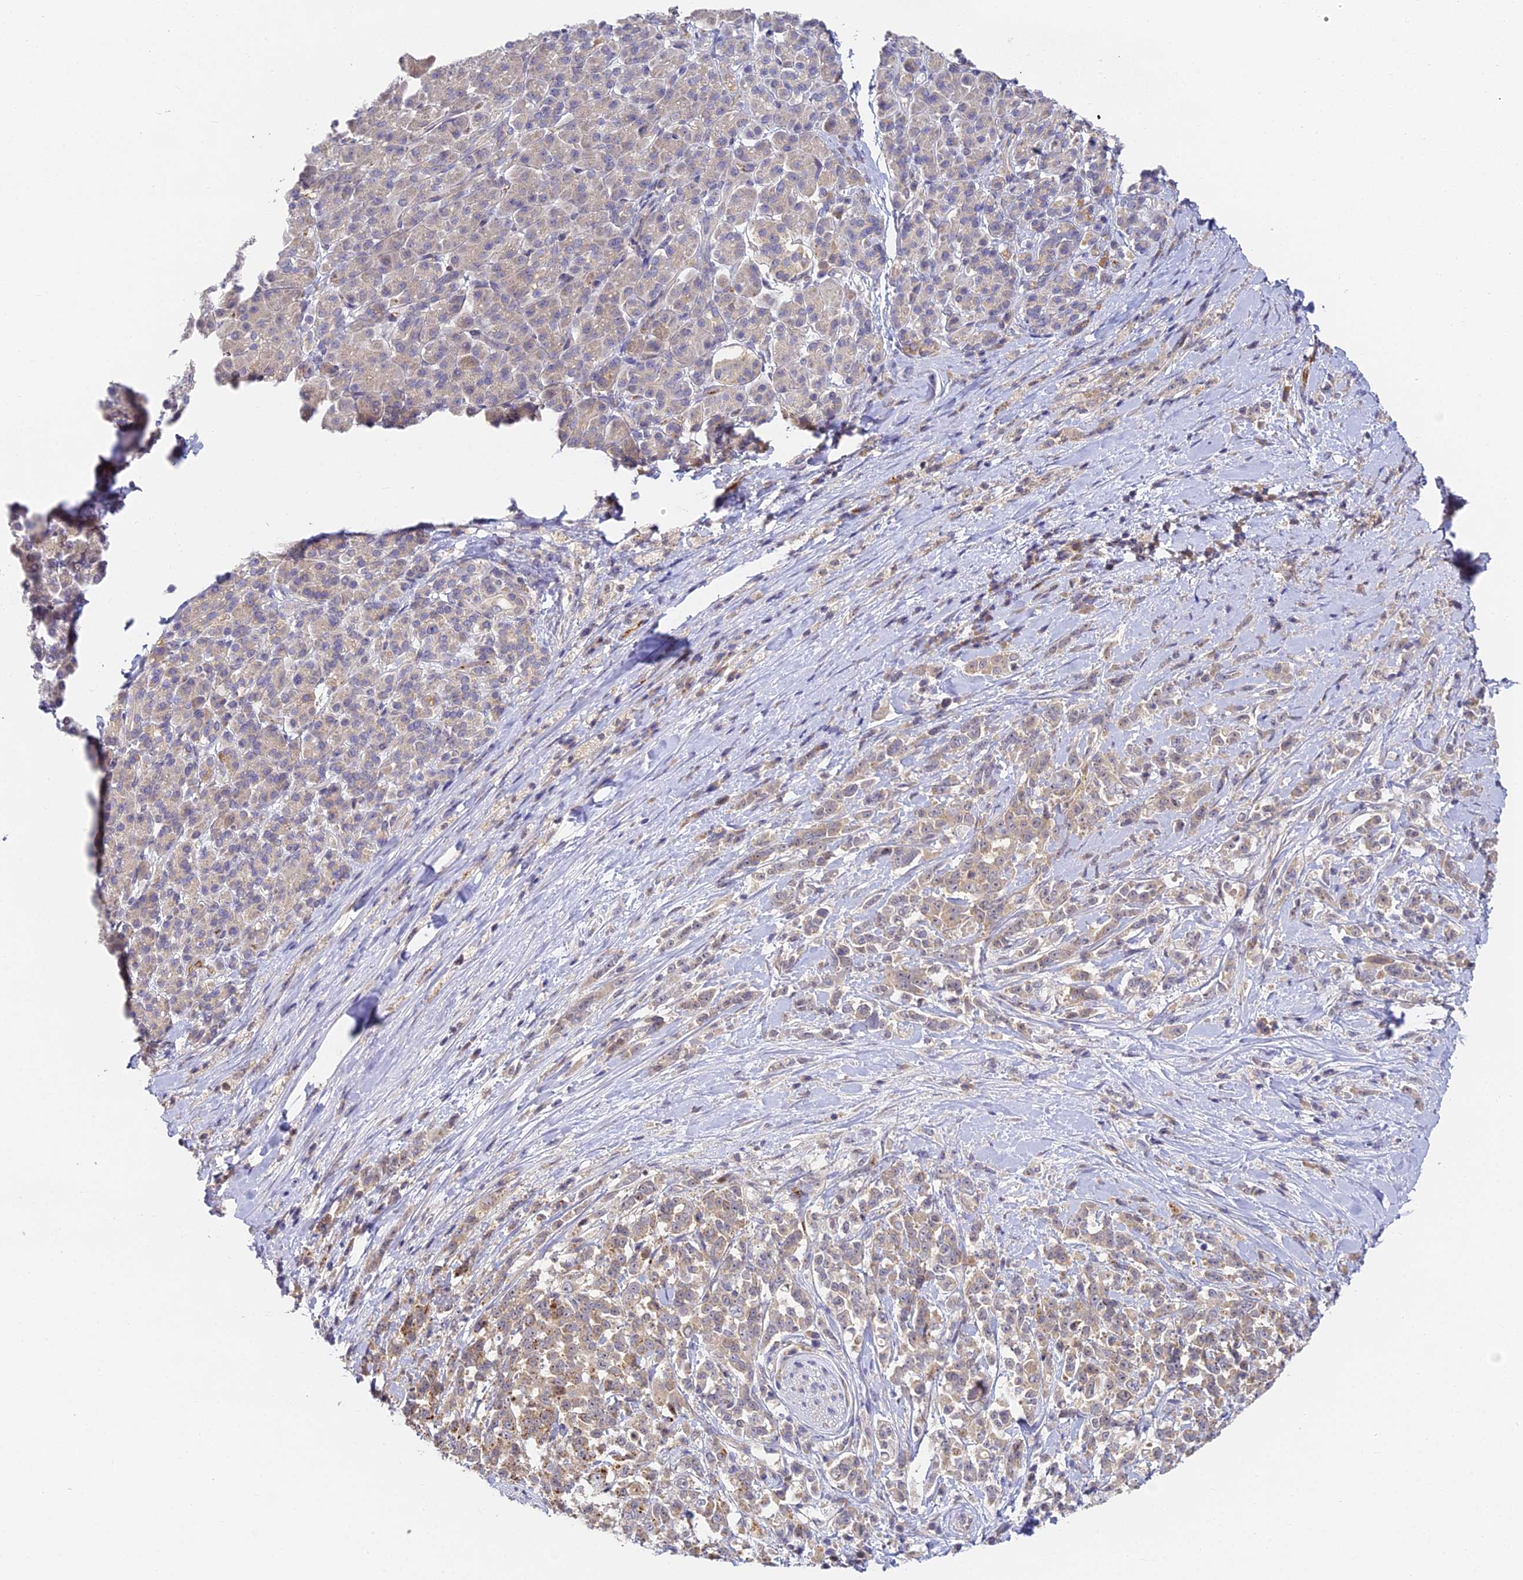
{"staining": {"intensity": "moderate", "quantity": "25%-75%", "location": "cytoplasmic/membranous"}, "tissue": "pancreatic cancer", "cell_type": "Tumor cells", "image_type": "cancer", "snomed": [{"axis": "morphology", "description": "Normal tissue, NOS"}, {"axis": "morphology", "description": "Adenocarcinoma, NOS"}, {"axis": "topography", "description": "Pancreas"}], "caption": "The immunohistochemical stain highlights moderate cytoplasmic/membranous positivity in tumor cells of adenocarcinoma (pancreatic) tissue.", "gene": "DNAAF10", "patient": {"sex": "female", "age": 64}}